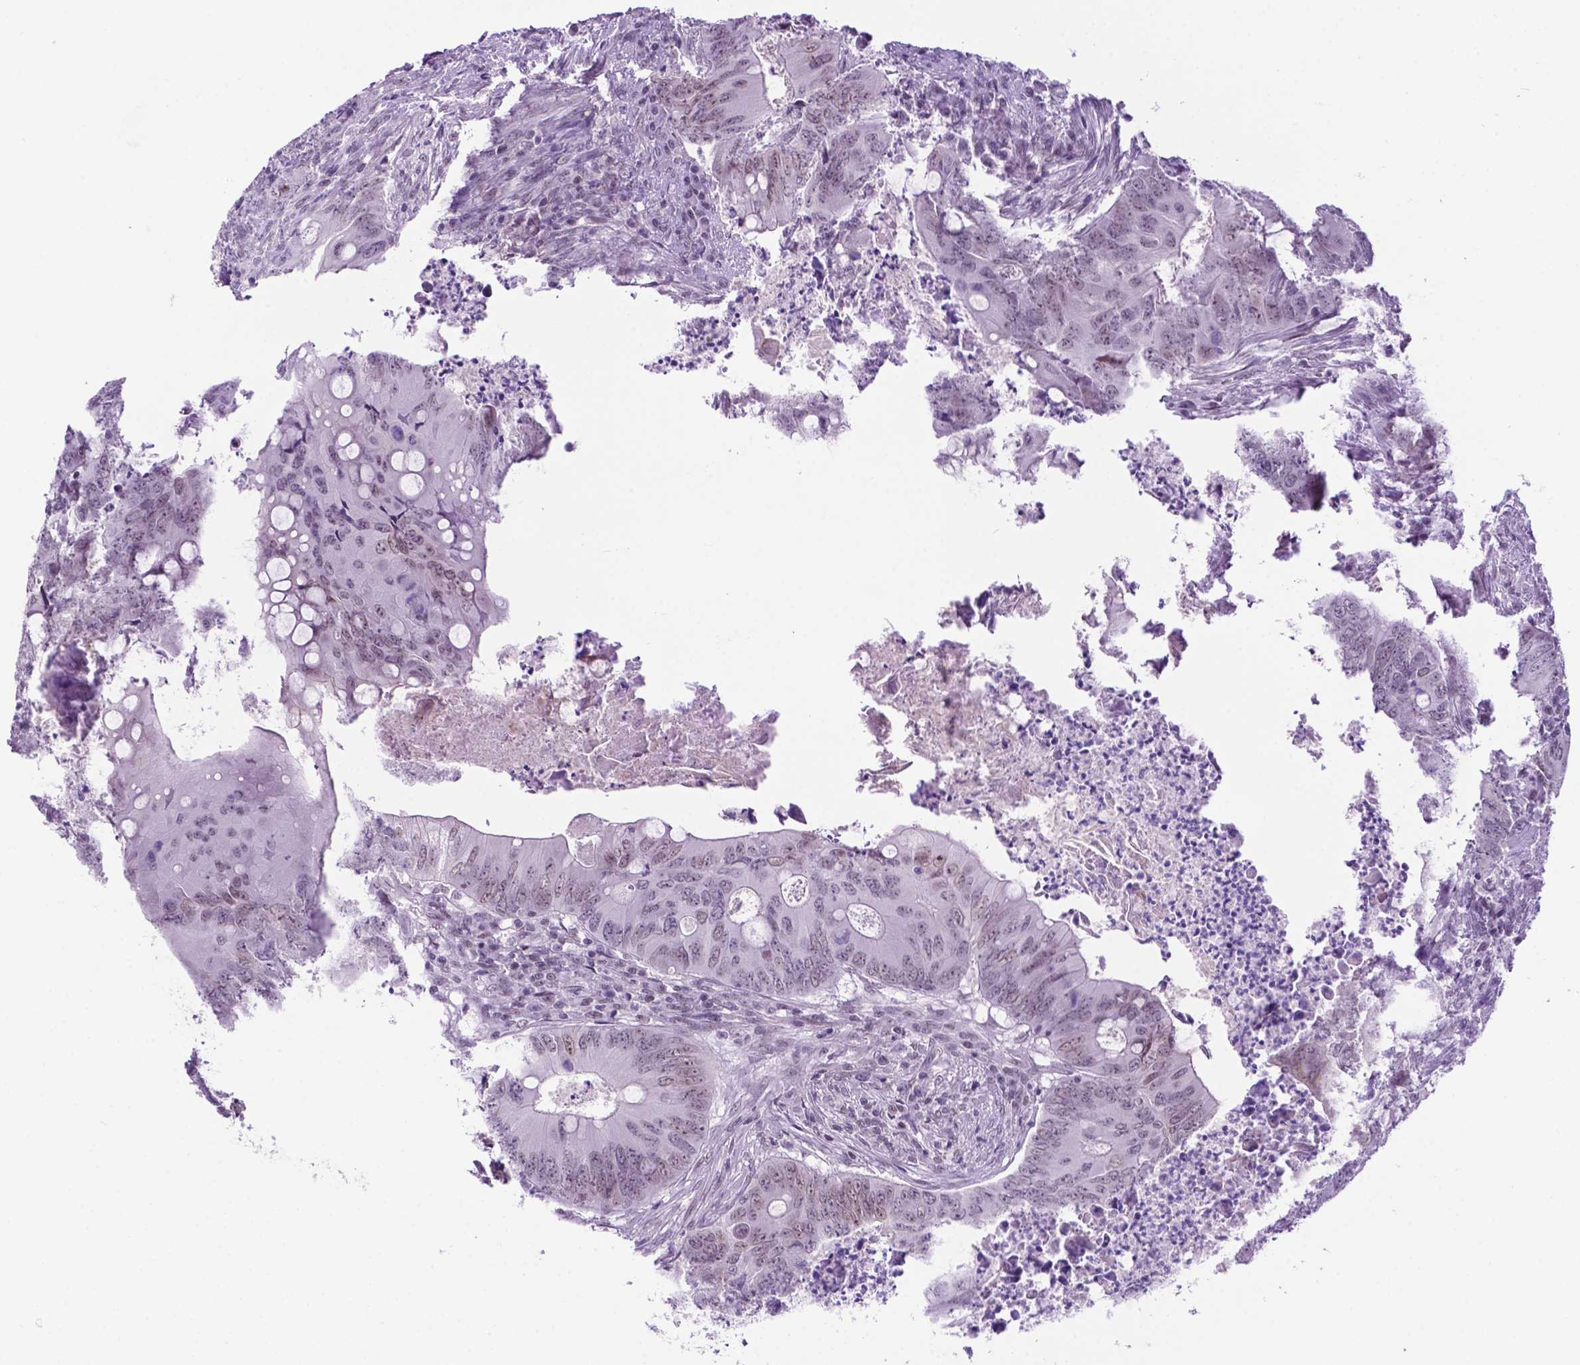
{"staining": {"intensity": "weak", "quantity": "<25%", "location": "nuclear"}, "tissue": "colorectal cancer", "cell_type": "Tumor cells", "image_type": "cancer", "snomed": [{"axis": "morphology", "description": "Adenocarcinoma, NOS"}, {"axis": "topography", "description": "Colon"}], "caption": "An immunohistochemistry photomicrograph of colorectal cancer is shown. There is no staining in tumor cells of colorectal cancer. The staining is performed using DAB brown chromogen with nuclei counter-stained in using hematoxylin.", "gene": "TACSTD2", "patient": {"sex": "female", "age": 74}}